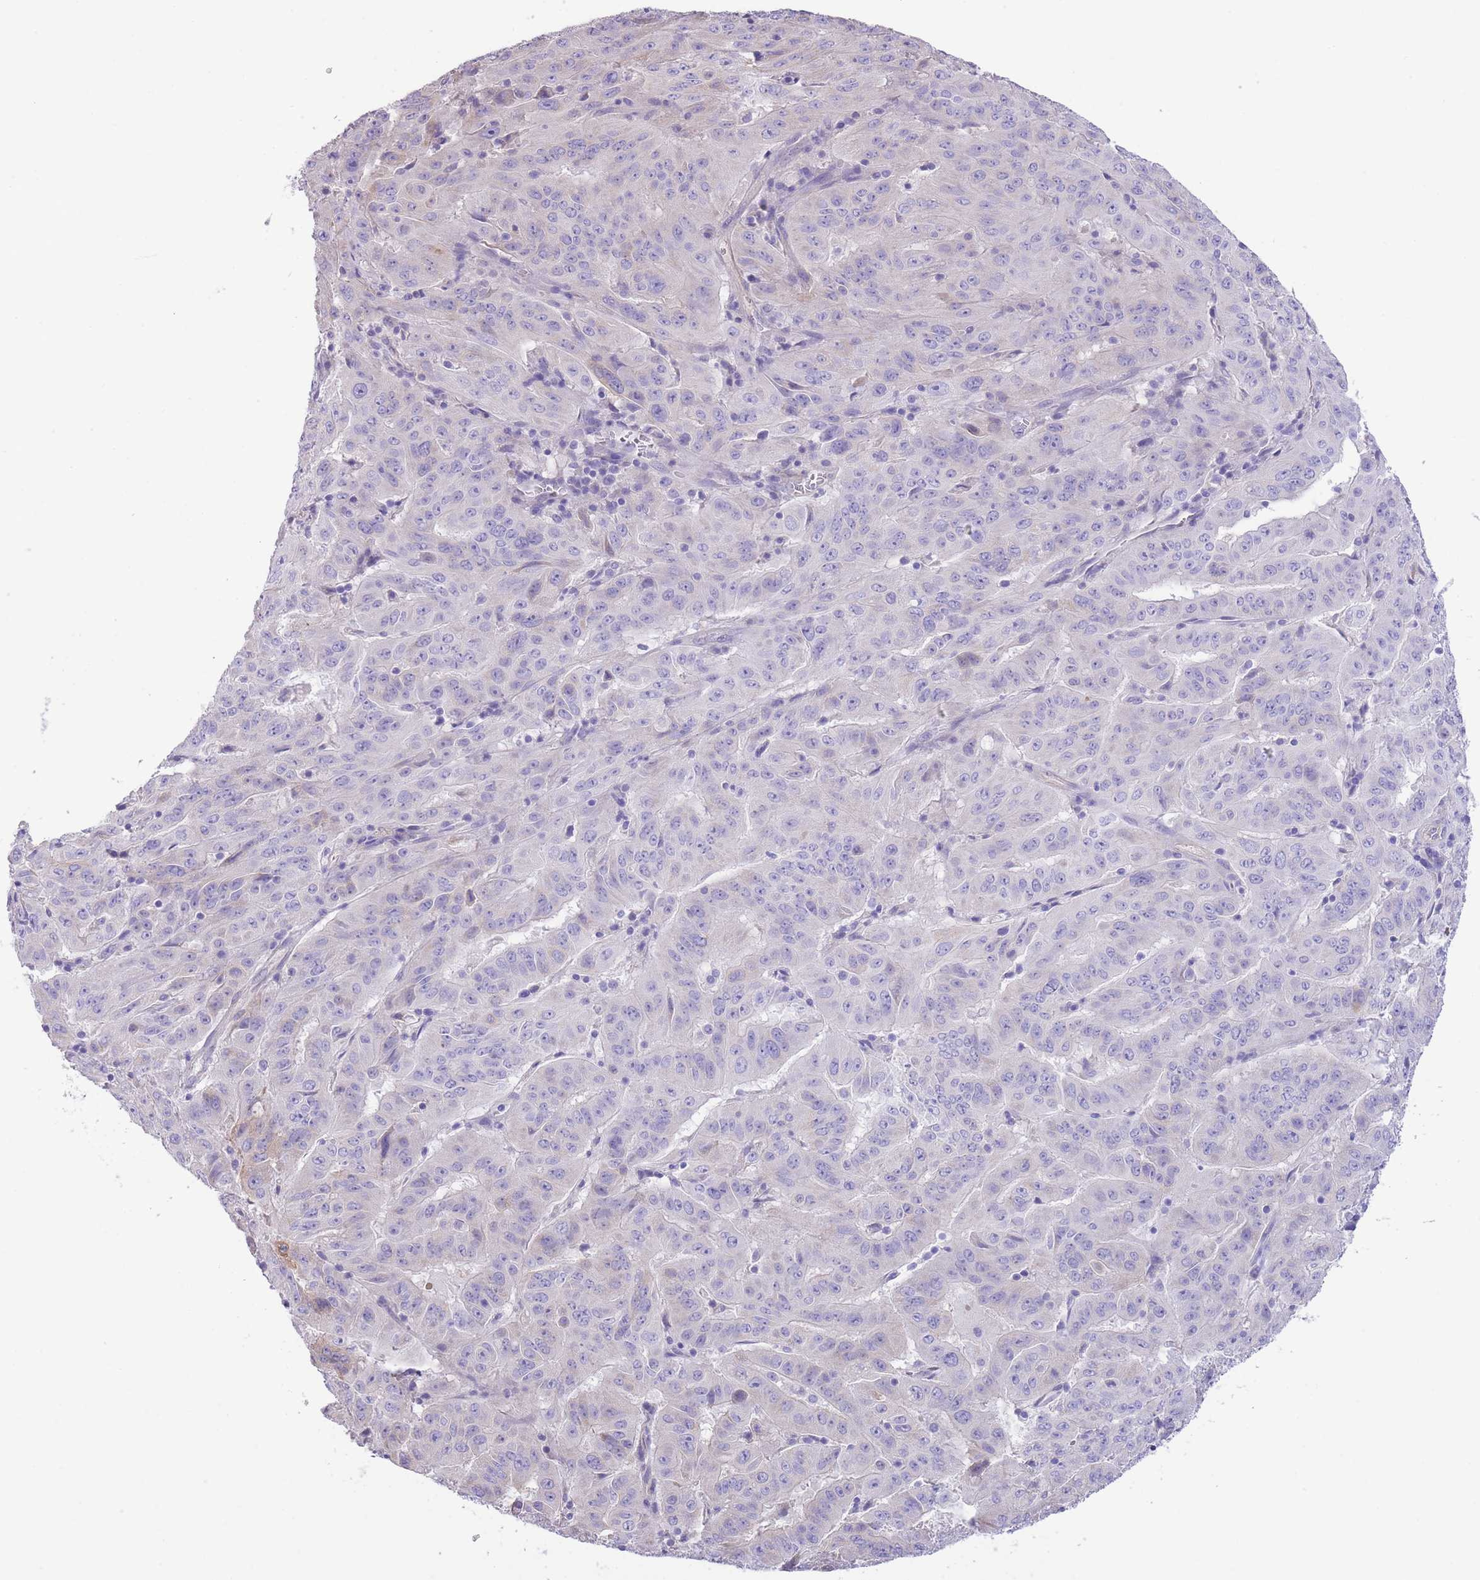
{"staining": {"intensity": "negative", "quantity": "none", "location": "none"}, "tissue": "pancreatic cancer", "cell_type": "Tumor cells", "image_type": "cancer", "snomed": [{"axis": "morphology", "description": "Adenocarcinoma, NOS"}, {"axis": "topography", "description": "Pancreas"}], "caption": "Immunohistochemical staining of human adenocarcinoma (pancreatic) exhibits no significant positivity in tumor cells. The staining is performed using DAB (3,3'-diaminobenzidine) brown chromogen with nuclei counter-stained in using hematoxylin.", "gene": "RHOU", "patient": {"sex": "male", "age": 63}}